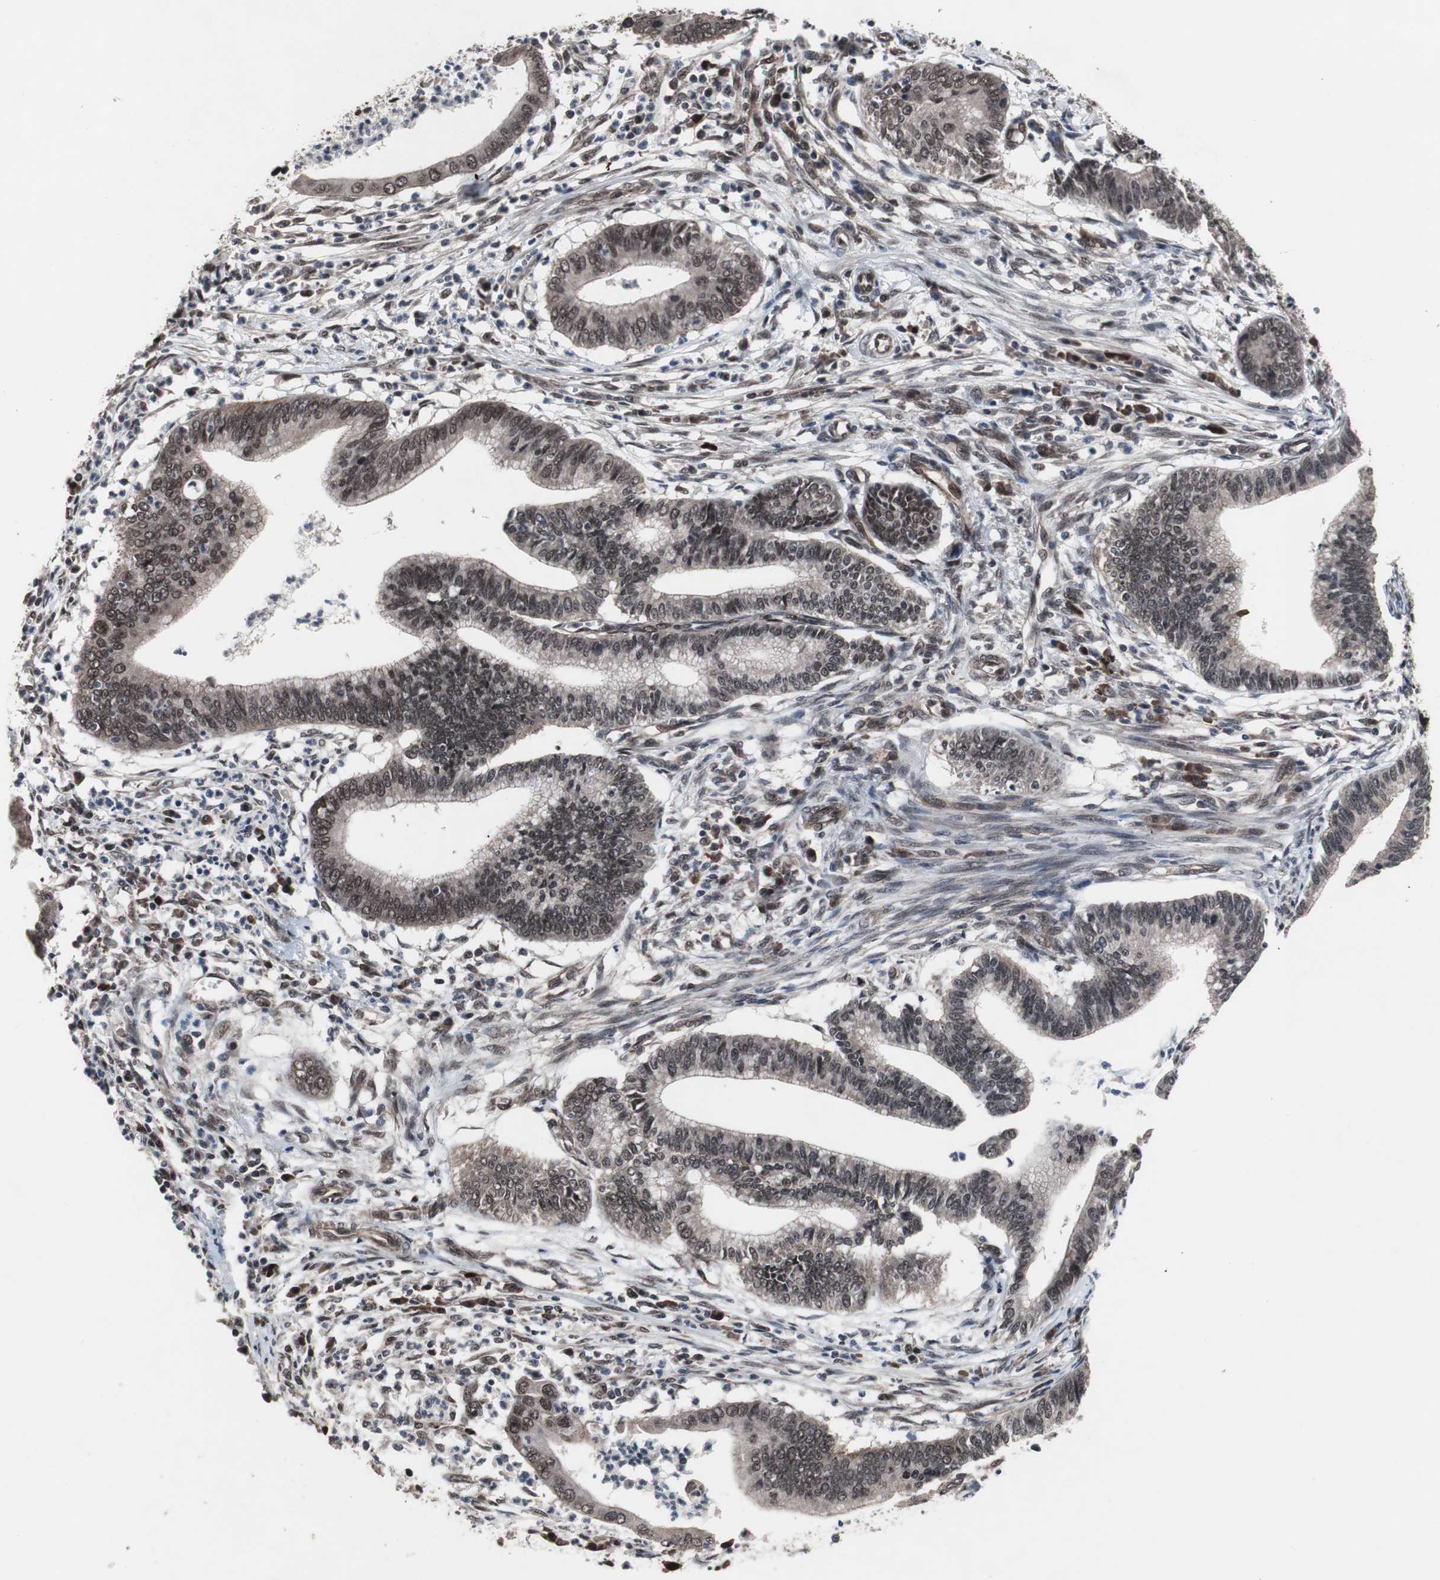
{"staining": {"intensity": "moderate", "quantity": ">75%", "location": "cytoplasmic/membranous,nuclear"}, "tissue": "cervical cancer", "cell_type": "Tumor cells", "image_type": "cancer", "snomed": [{"axis": "morphology", "description": "Adenocarcinoma, NOS"}, {"axis": "topography", "description": "Cervix"}], "caption": "There is medium levels of moderate cytoplasmic/membranous and nuclear staining in tumor cells of cervical cancer (adenocarcinoma), as demonstrated by immunohistochemical staining (brown color).", "gene": "GTF2F2", "patient": {"sex": "female", "age": 36}}